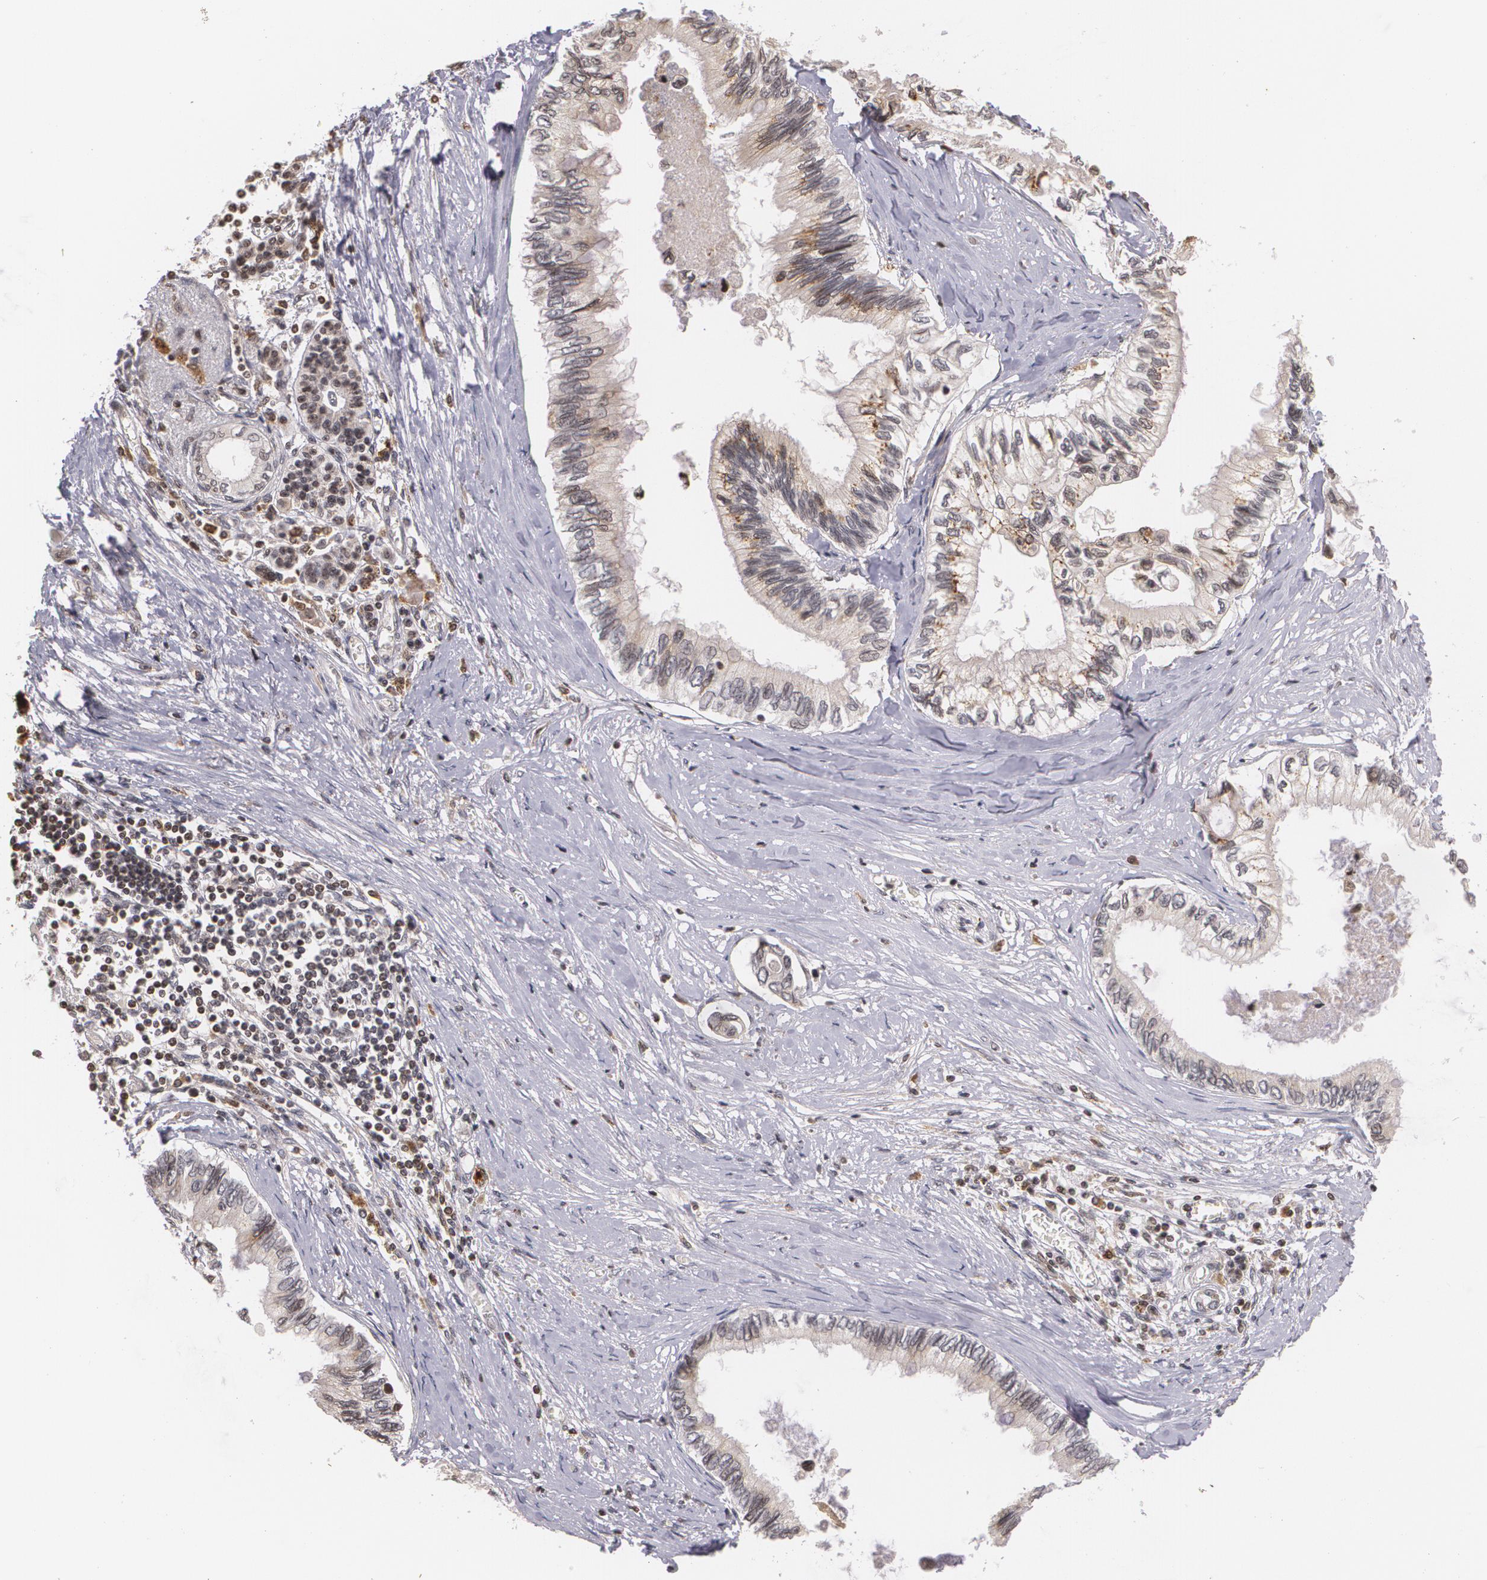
{"staining": {"intensity": "moderate", "quantity": "25%-75%", "location": "cytoplasmic/membranous"}, "tissue": "pancreatic cancer", "cell_type": "Tumor cells", "image_type": "cancer", "snomed": [{"axis": "morphology", "description": "Adenocarcinoma, NOS"}, {"axis": "topography", "description": "Pancreas"}], "caption": "Immunohistochemical staining of human pancreatic cancer shows medium levels of moderate cytoplasmic/membranous protein staining in about 25%-75% of tumor cells.", "gene": "VAV3", "patient": {"sex": "female", "age": 66}}